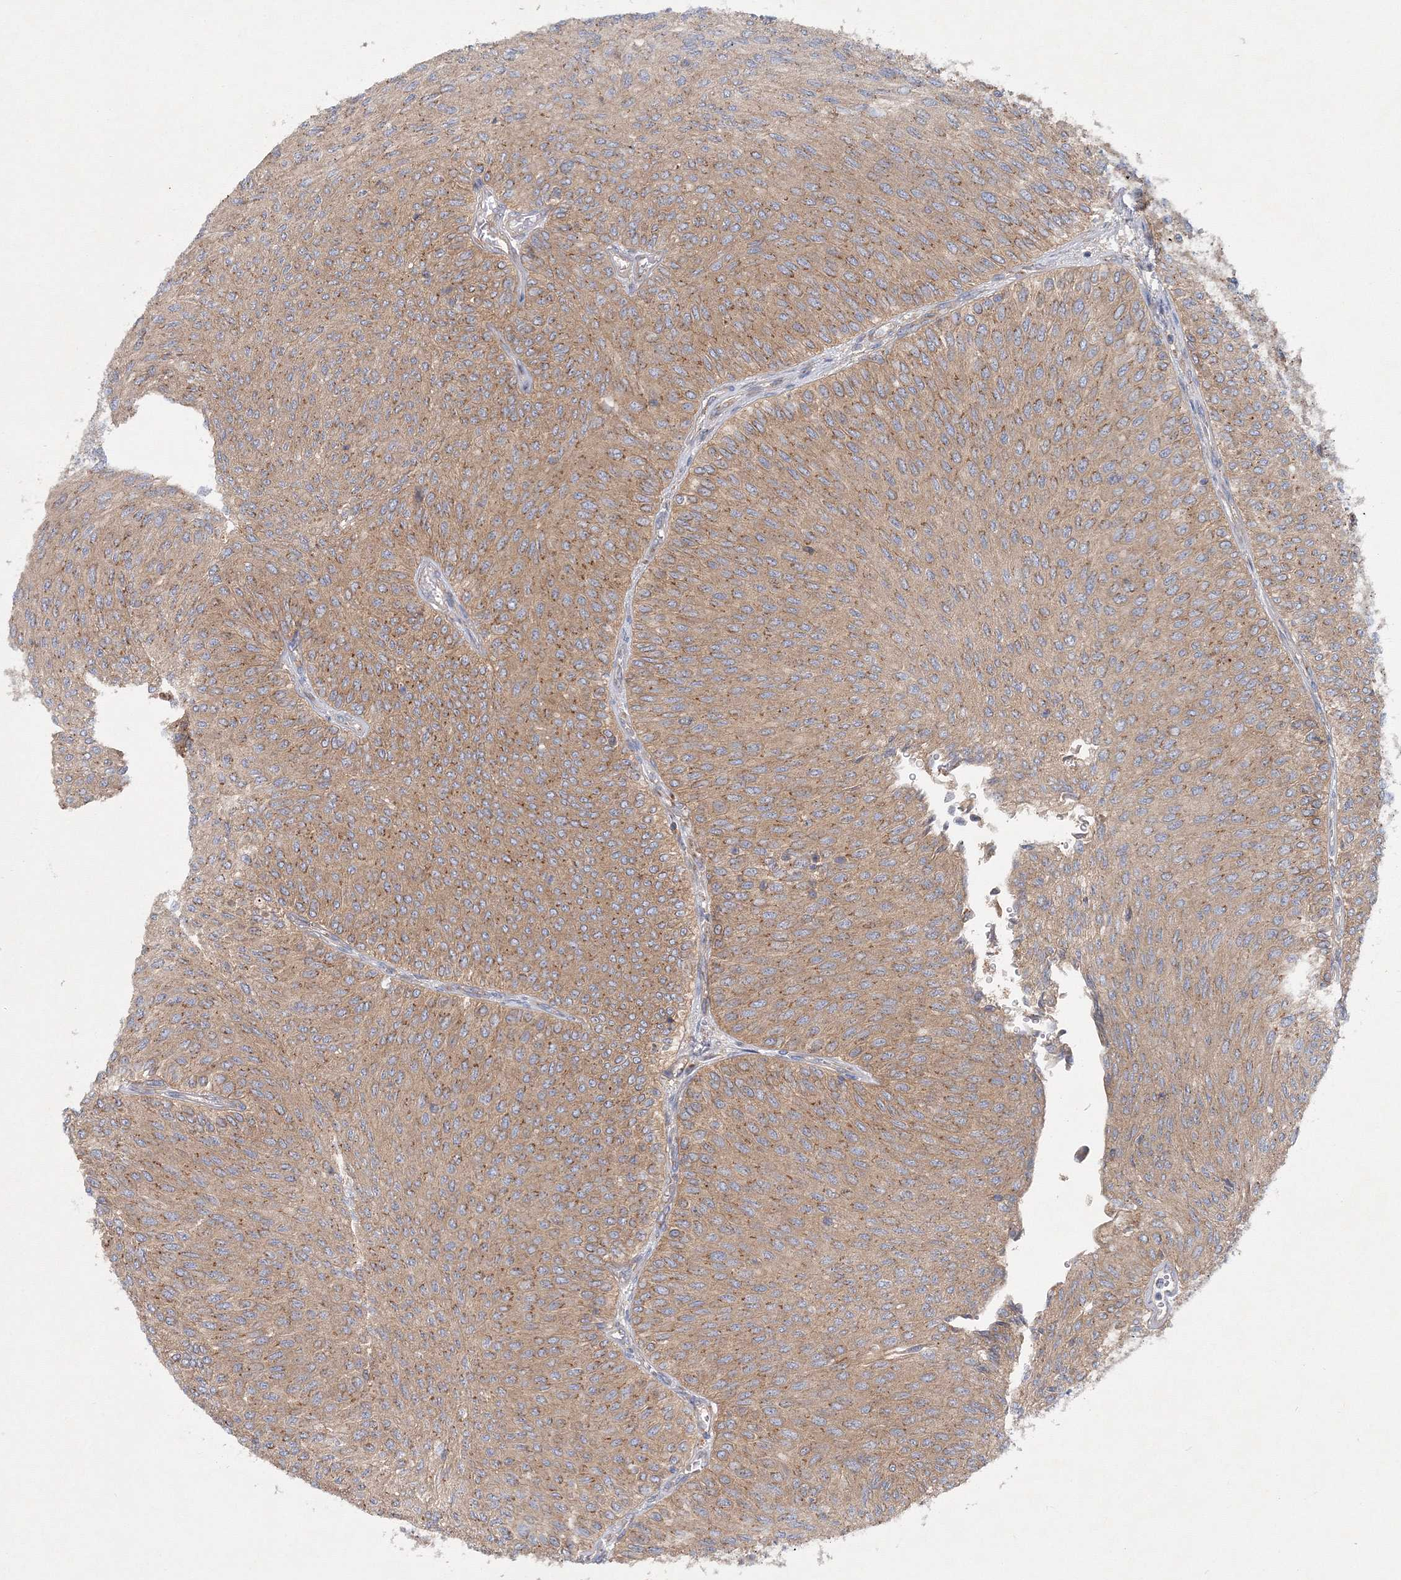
{"staining": {"intensity": "moderate", "quantity": ">75%", "location": "cytoplasmic/membranous"}, "tissue": "urothelial cancer", "cell_type": "Tumor cells", "image_type": "cancer", "snomed": [{"axis": "morphology", "description": "Urothelial carcinoma, Low grade"}, {"axis": "topography", "description": "Urinary bladder"}], "caption": "Human urothelial cancer stained with a brown dye shows moderate cytoplasmic/membranous positive staining in approximately >75% of tumor cells.", "gene": "SEC23IP", "patient": {"sex": "male", "age": 78}}